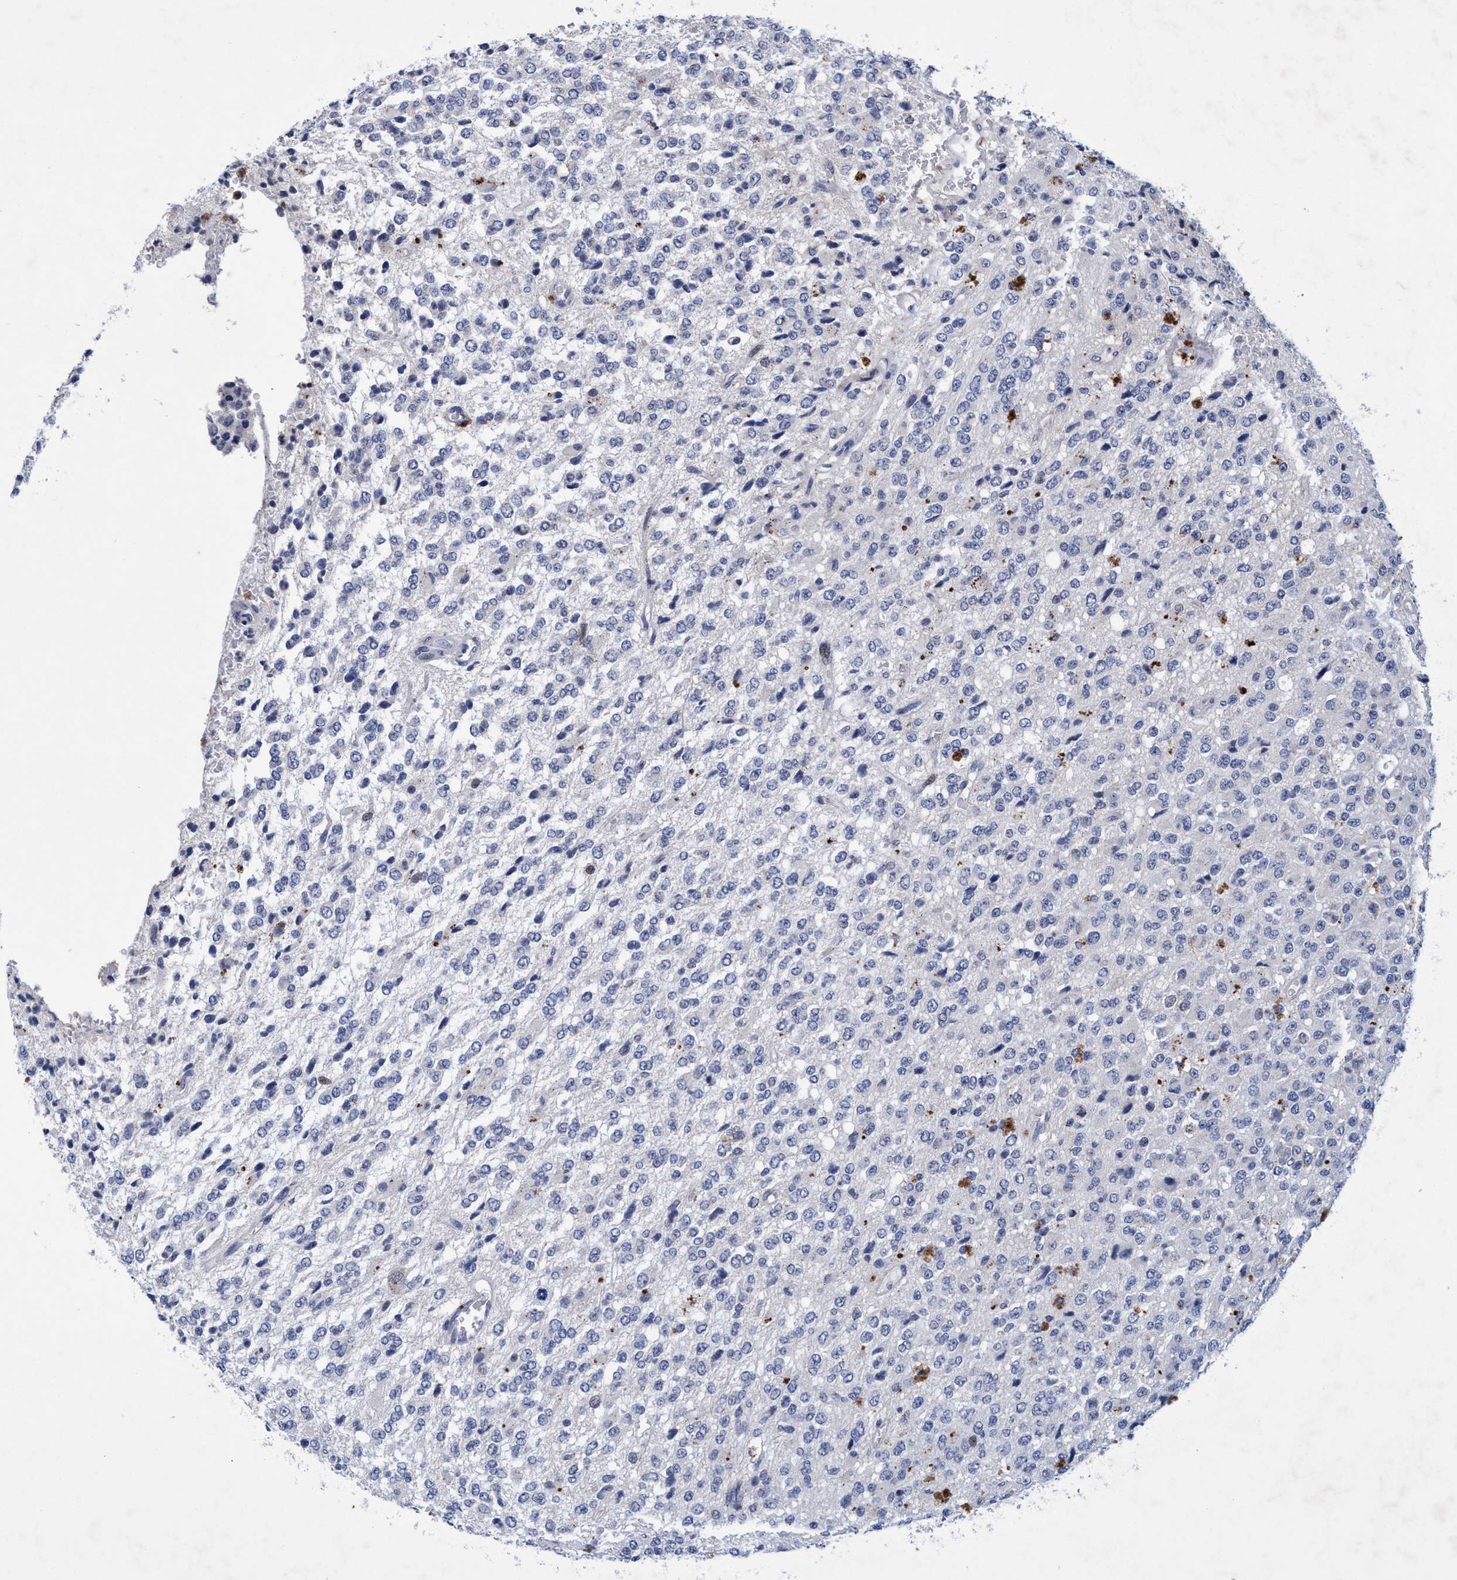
{"staining": {"intensity": "negative", "quantity": "none", "location": "none"}, "tissue": "glioma", "cell_type": "Tumor cells", "image_type": "cancer", "snomed": [{"axis": "morphology", "description": "Glioma, malignant, High grade"}, {"axis": "topography", "description": "pancreas cauda"}], "caption": "This image is of malignant glioma (high-grade) stained with immunohistochemistry to label a protein in brown with the nuclei are counter-stained blue. There is no staining in tumor cells.", "gene": "GRB14", "patient": {"sex": "male", "age": 60}}